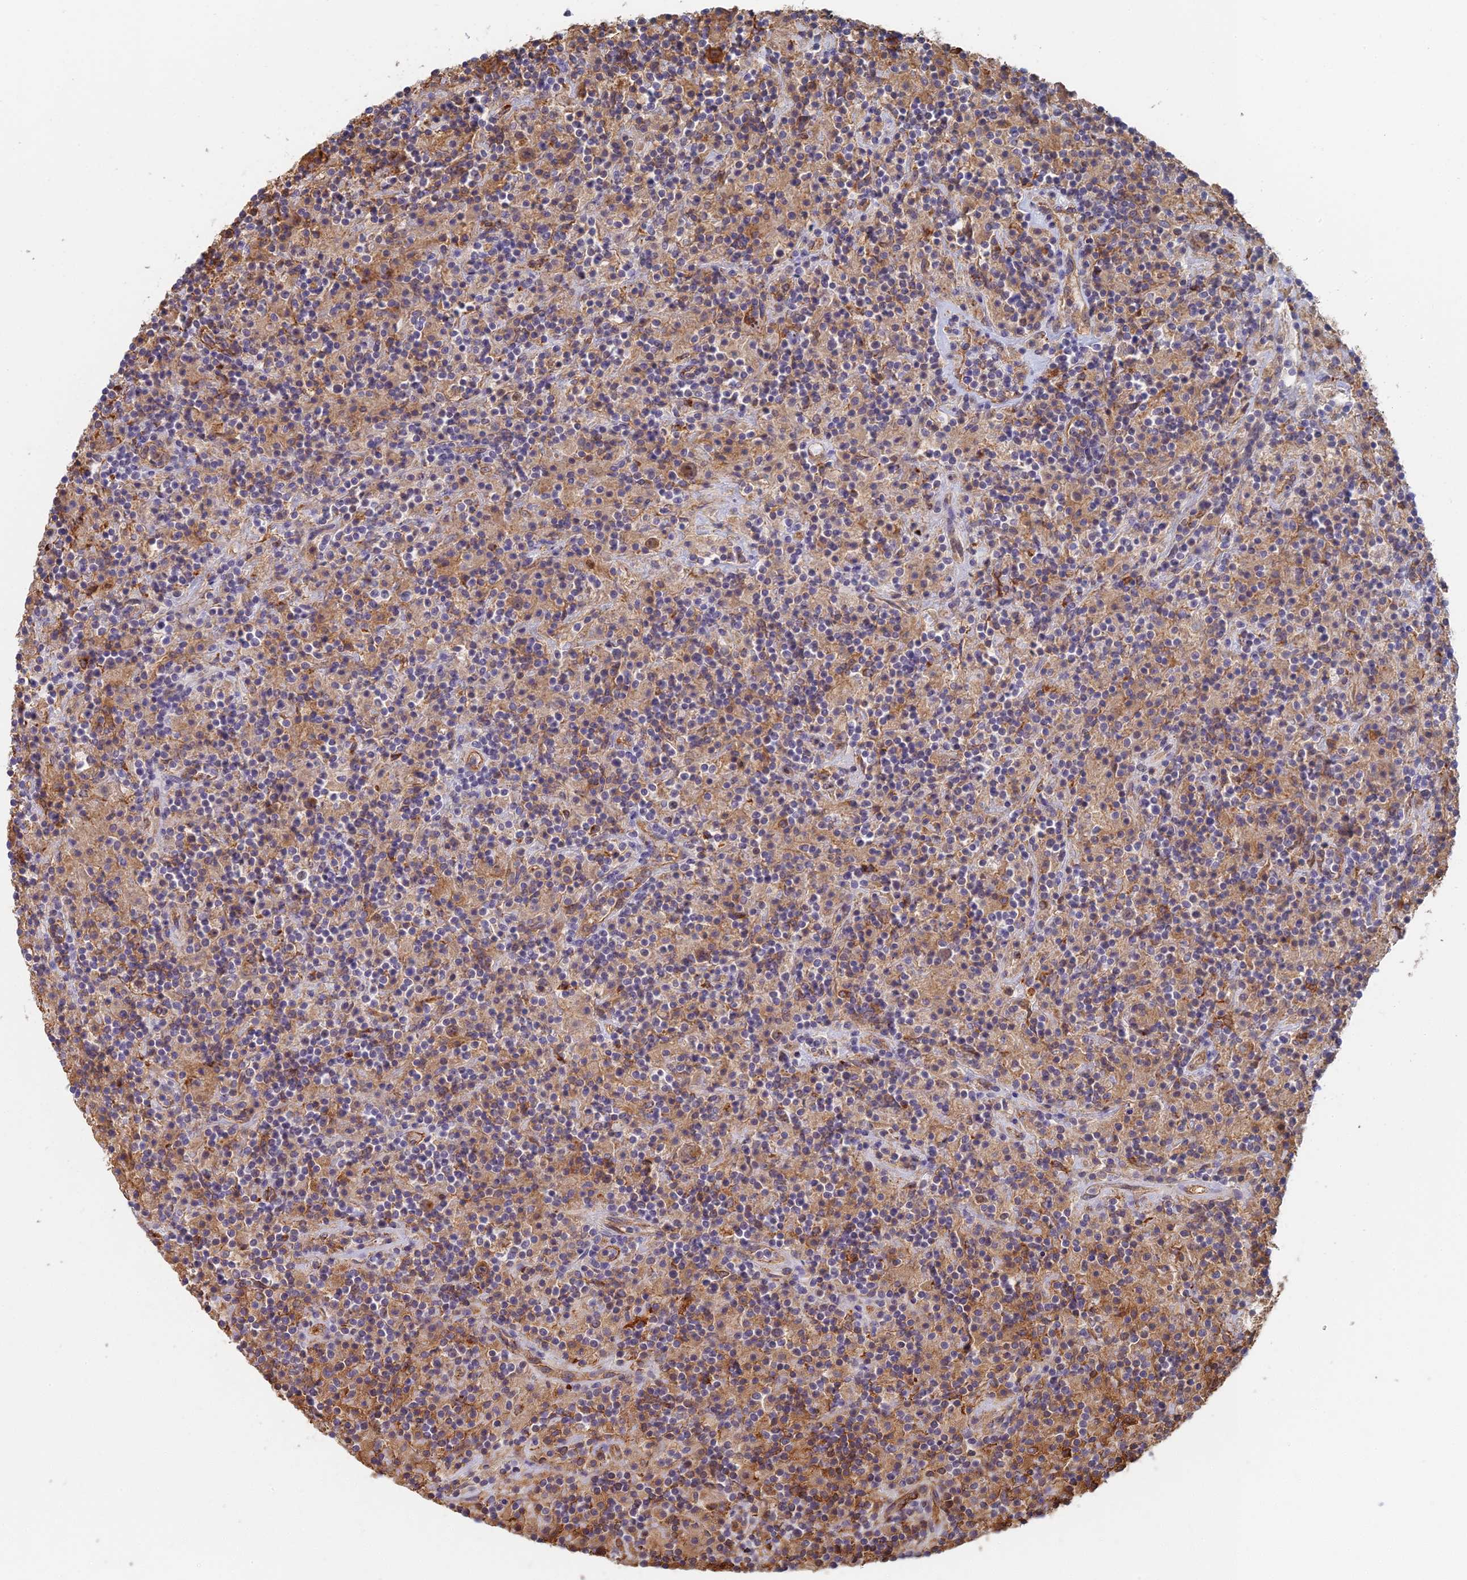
{"staining": {"intensity": "moderate", "quantity": ">75%", "location": "cytoplasmic/membranous,nuclear"}, "tissue": "lymphoma", "cell_type": "Tumor cells", "image_type": "cancer", "snomed": [{"axis": "morphology", "description": "Hodgkin's disease, NOS"}, {"axis": "topography", "description": "Lymph node"}], "caption": "There is medium levels of moderate cytoplasmic/membranous and nuclear positivity in tumor cells of lymphoma, as demonstrated by immunohistochemical staining (brown color).", "gene": "GPATCH1", "patient": {"sex": "male", "age": 70}}